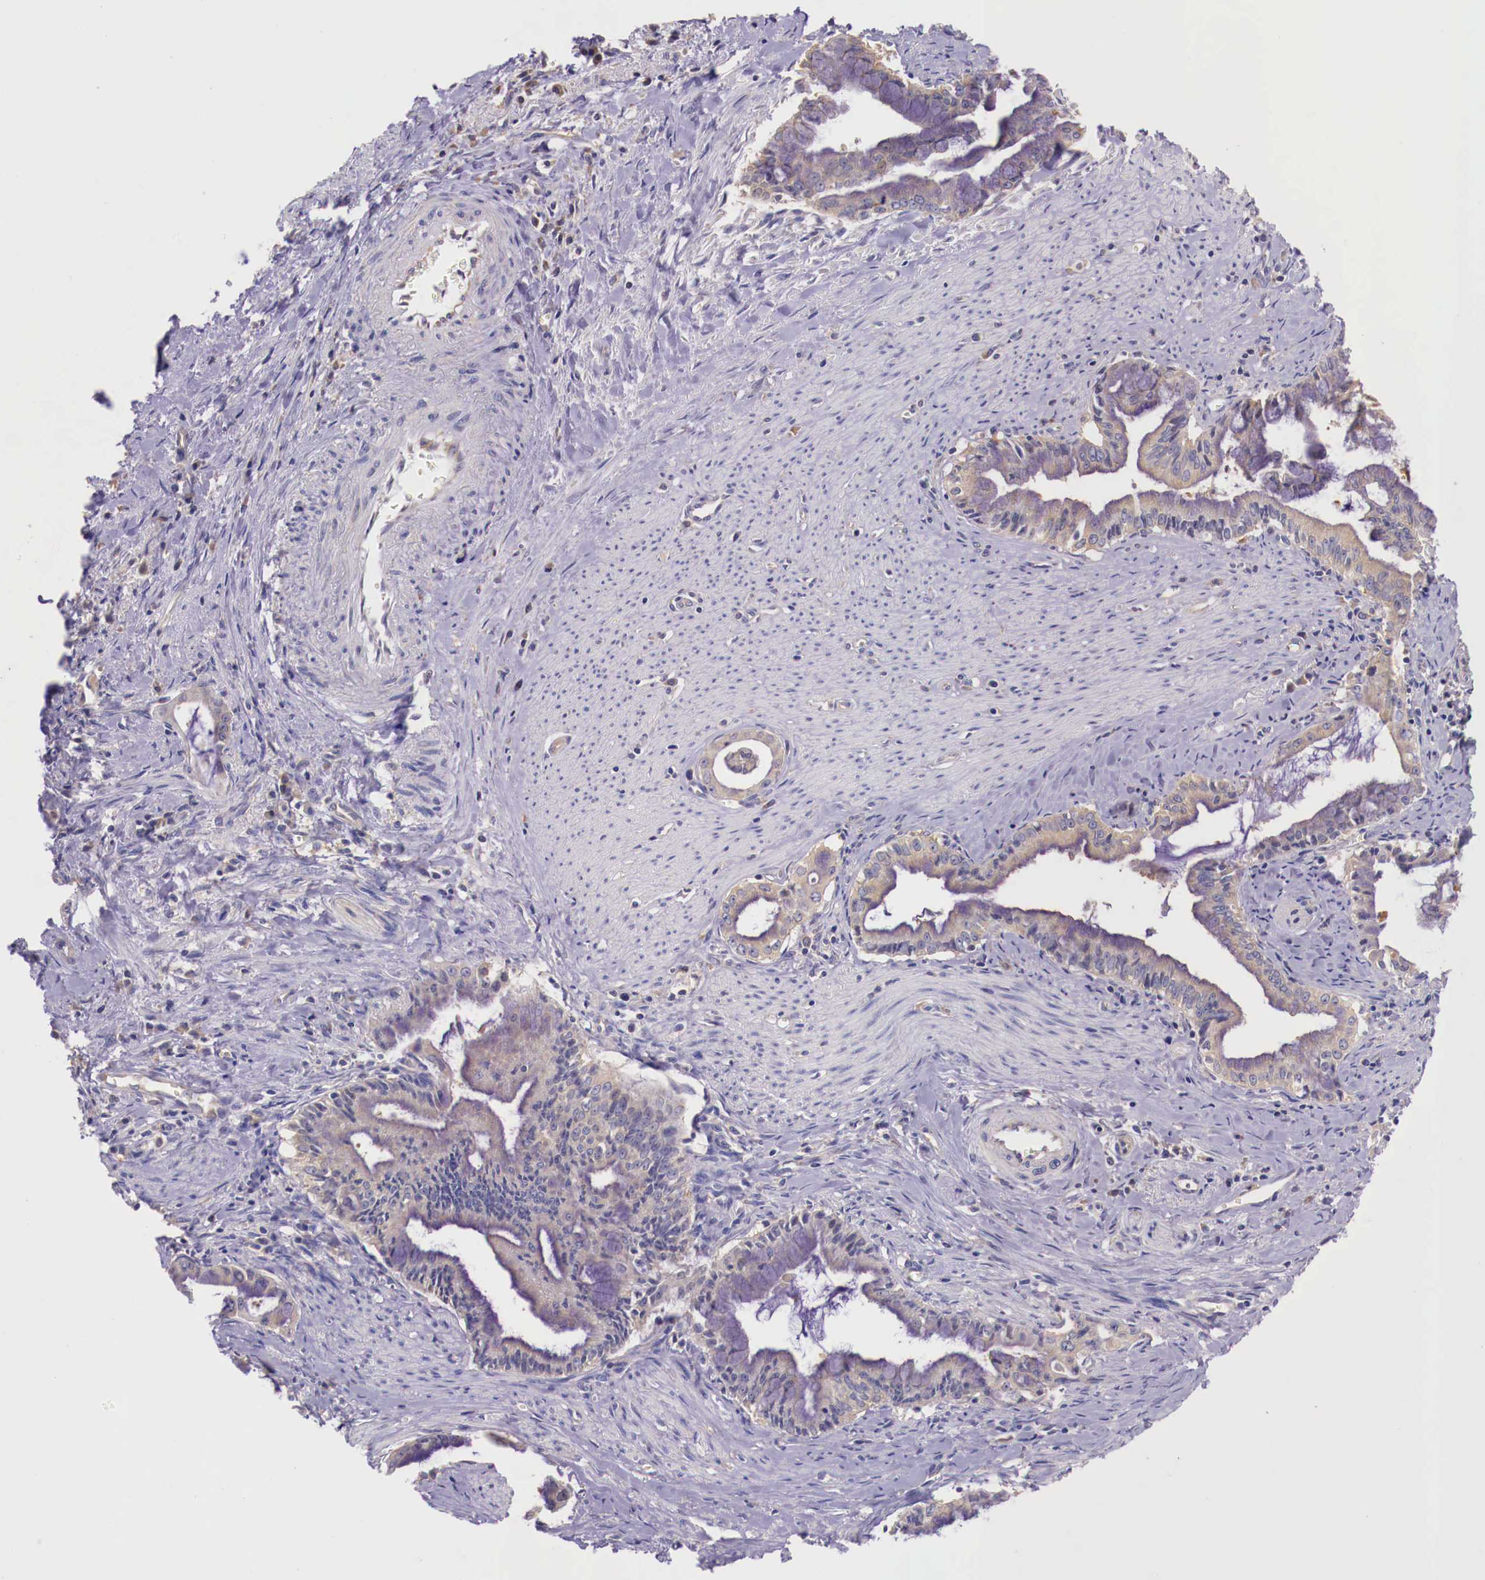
{"staining": {"intensity": "weak", "quantity": "25%-75%", "location": "cytoplasmic/membranous"}, "tissue": "pancreatic cancer", "cell_type": "Tumor cells", "image_type": "cancer", "snomed": [{"axis": "morphology", "description": "Adenocarcinoma, NOS"}, {"axis": "topography", "description": "Pancreas"}], "caption": "Protein staining reveals weak cytoplasmic/membranous expression in approximately 25%-75% of tumor cells in pancreatic cancer (adenocarcinoma).", "gene": "GRIPAP1", "patient": {"sex": "male", "age": 59}}